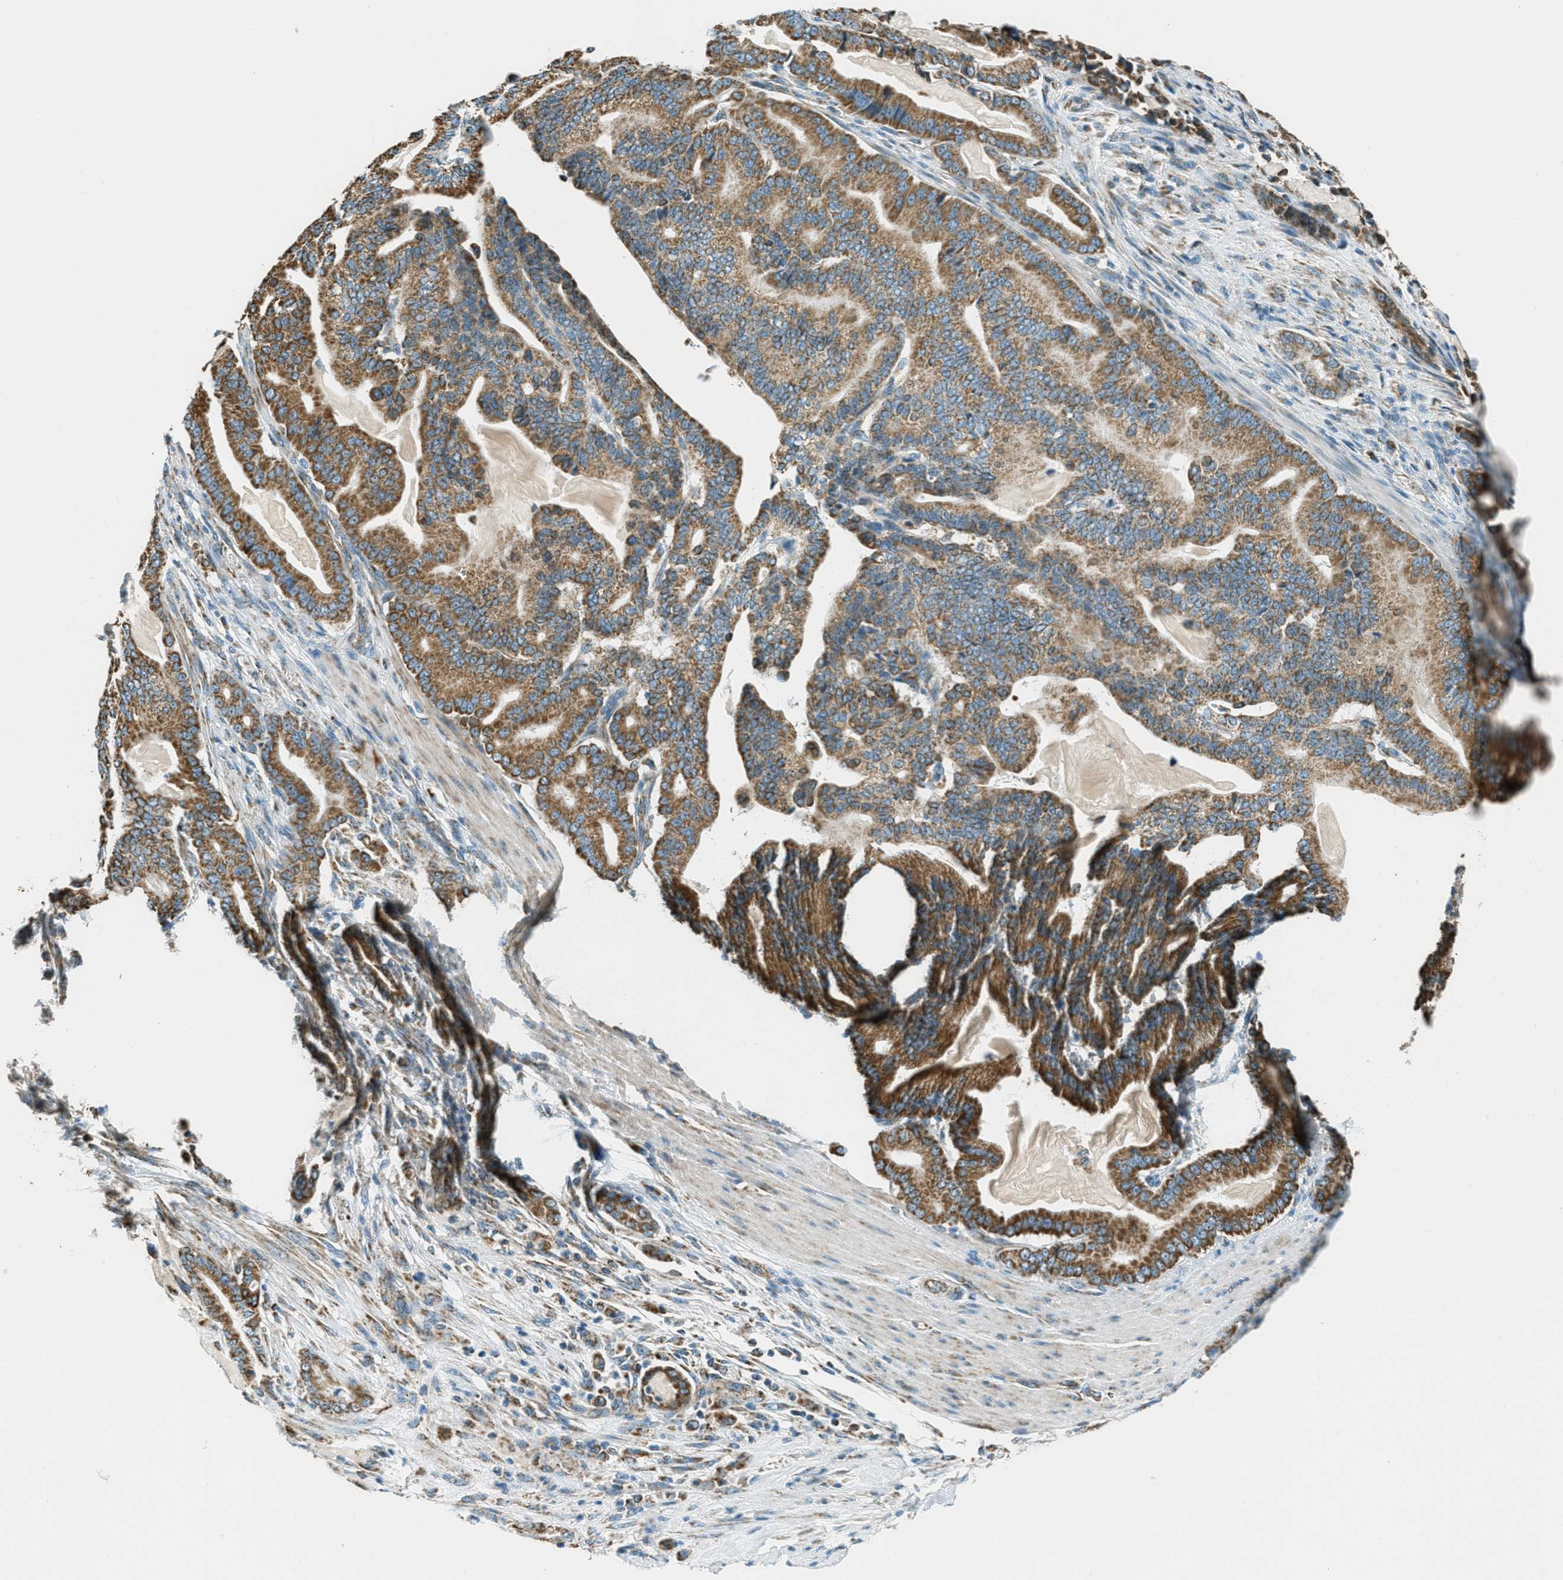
{"staining": {"intensity": "strong", "quantity": ">75%", "location": "cytoplasmic/membranous"}, "tissue": "pancreatic cancer", "cell_type": "Tumor cells", "image_type": "cancer", "snomed": [{"axis": "morphology", "description": "Normal tissue, NOS"}, {"axis": "morphology", "description": "Adenocarcinoma, NOS"}, {"axis": "topography", "description": "Pancreas"}], "caption": "Protein staining demonstrates strong cytoplasmic/membranous positivity in about >75% of tumor cells in pancreatic adenocarcinoma.", "gene": "CHST15", "patient": {"sex": "male", "age": 63}}